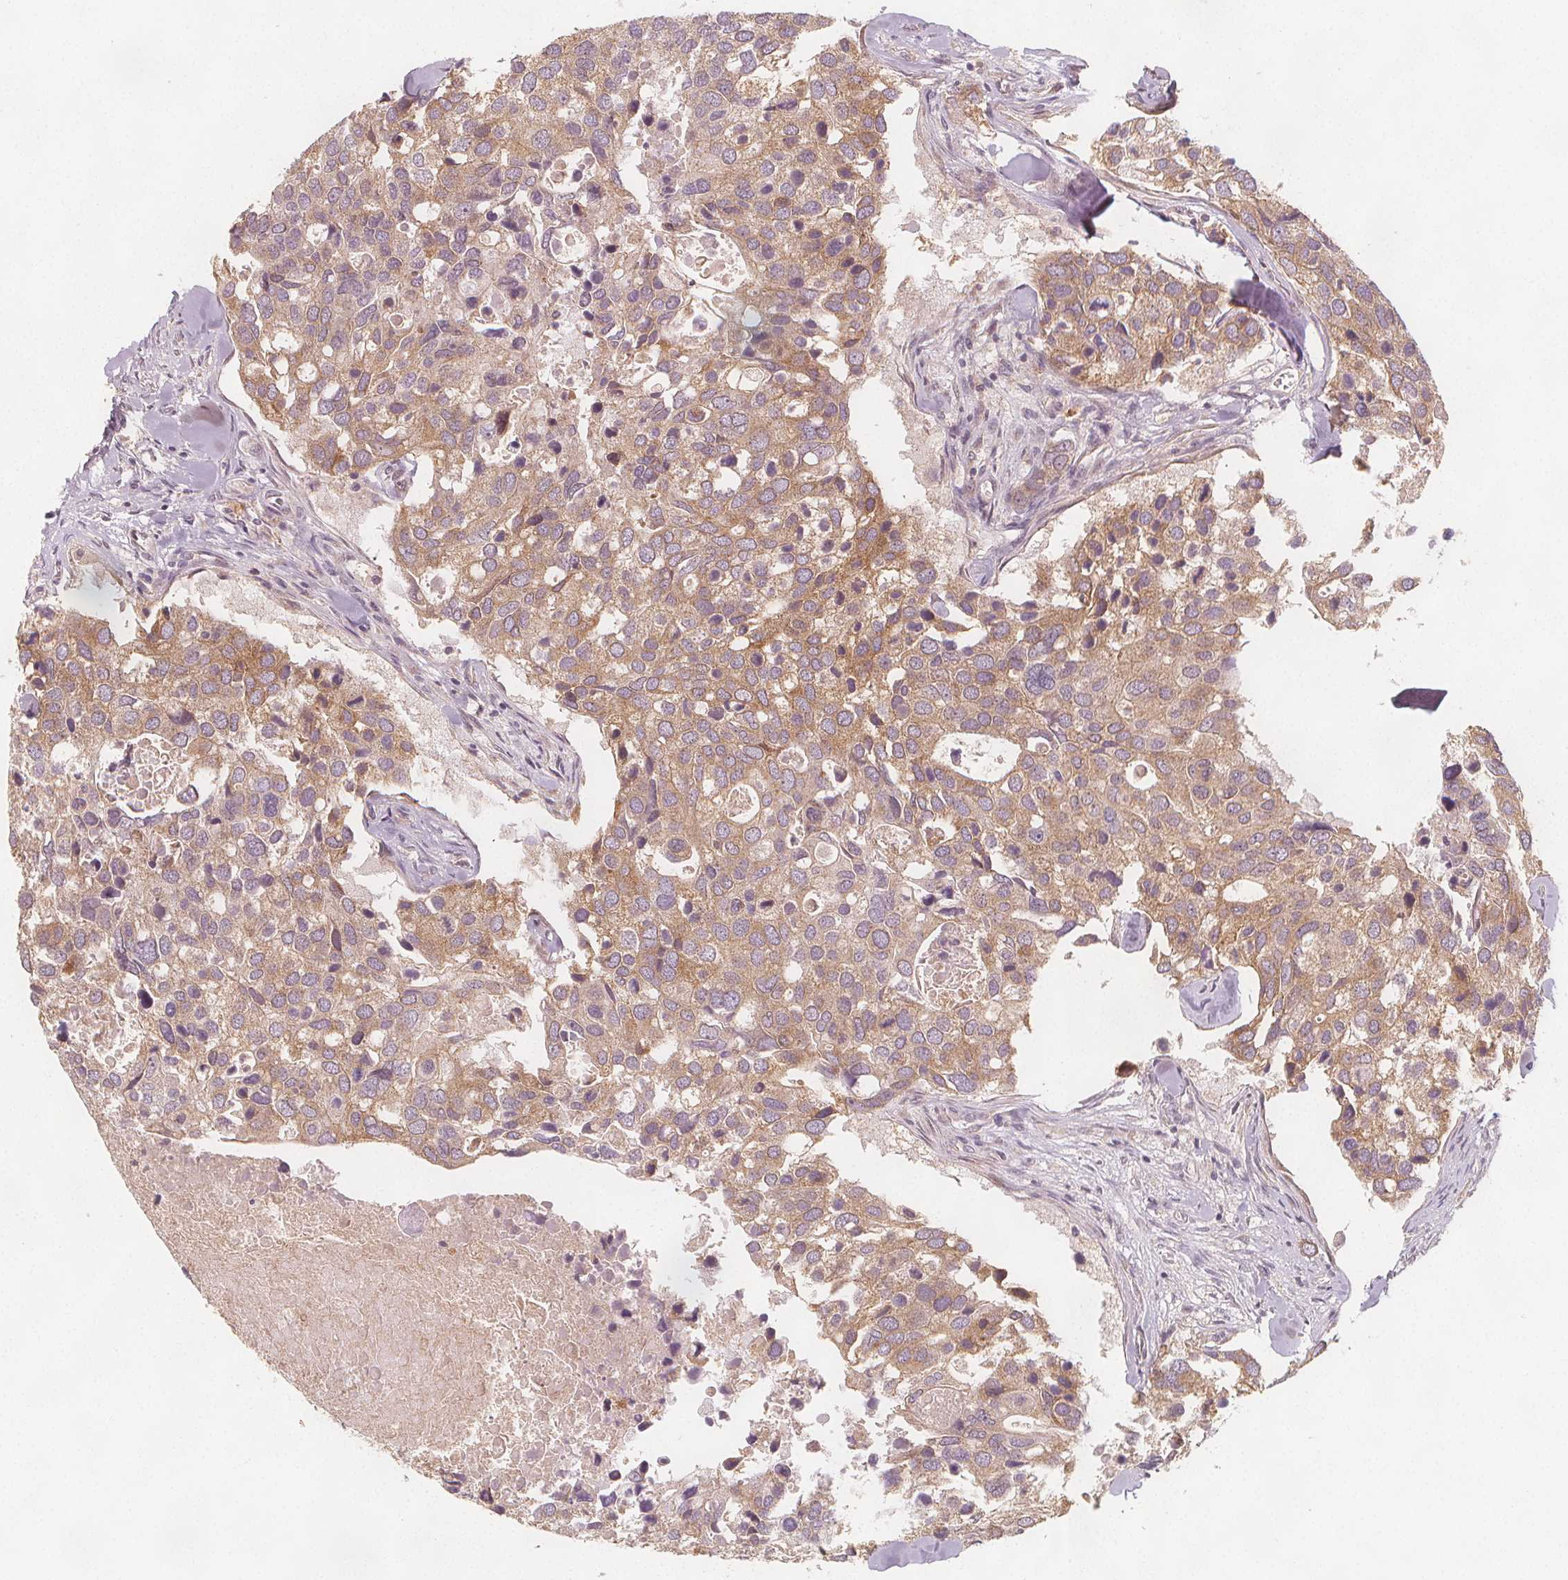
{"staining": {"intensity": "moderate", "quantity": ">75%", "location": "cytoplasmic/membranous"}, "tissue": "breast cancer", "cell_type": "Tumor cells", "image_type": "cancer", "snomed": [{"axis": "morphology", "description": "Duct carcinoma"}, {"axis": "topography", "description": "Breast"}], "caption": "A high-resolution image shows immunohistochemistry staining of breast intraductal carcinoma, which reveals moderate cytoplasmic/membranous staining in approximately >75% of tumor cells.", "gene": "NCSTN", "patient": {"sex": "female", "age": 83}}